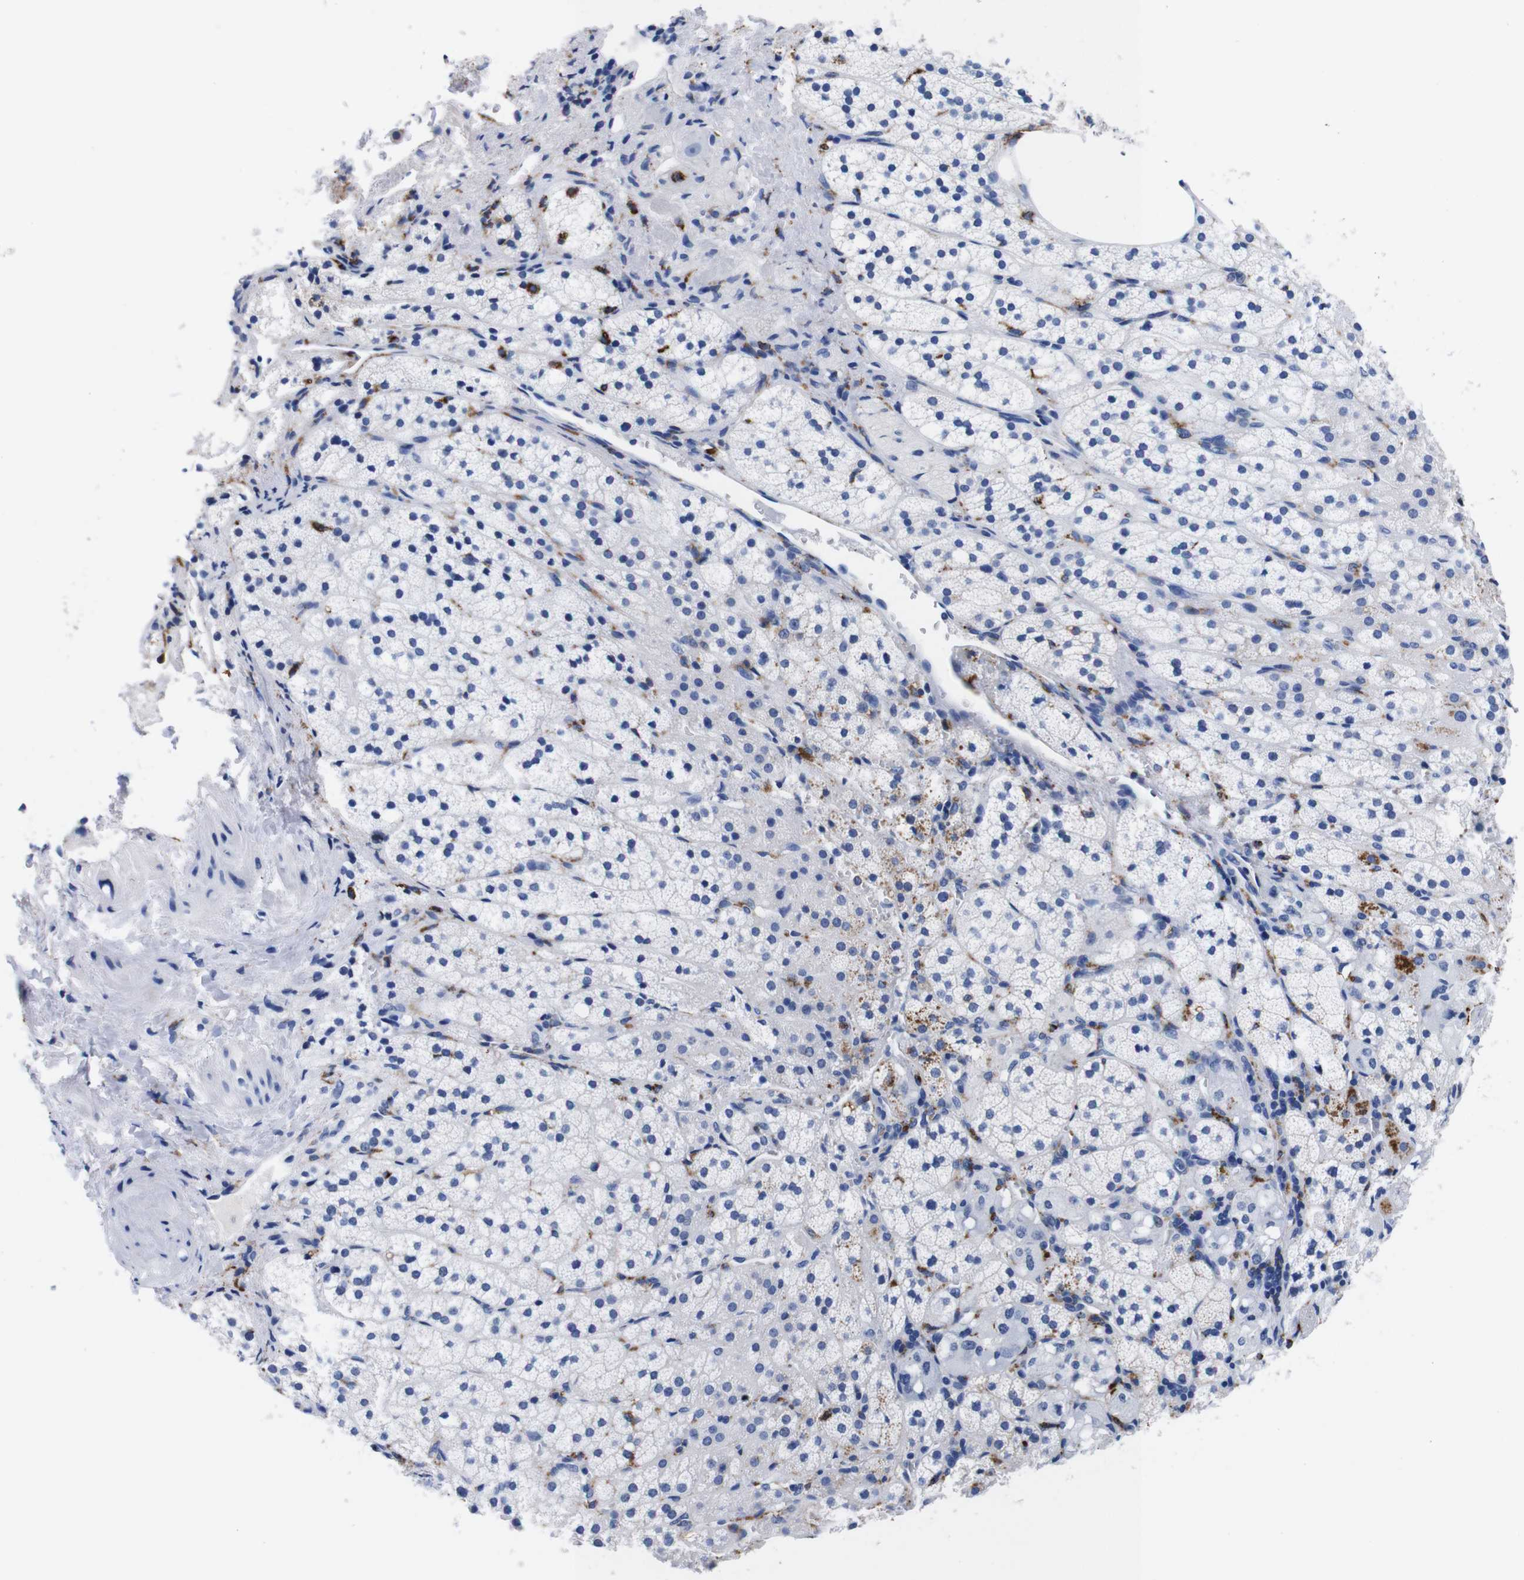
{"staining": {"intensity": "moderate", "quantity": "<25%", "location": "cytoplasmic/membranous"}, "tissue": "adrenal gland", "cell_type": "Glandular cells", "image_type": "normal", "snomed": [{"axis": "morphology", "description": "Normal tissue, NOS"}, {"axis": "topography", "description": "Adrenal gland"}], "caption": "Brown immunohistochemical staining in unremarkable adrenal gland reveals moderate cytoplasmic/membranous staining in about <25% of glandular cells. (DAB (3,3'-diaminobenzidine) IHC, brown staining for protein, blue staining for nuclei).", "gene": "ENSG00000248993", "patient": {"sex": "male", "age": 56}}